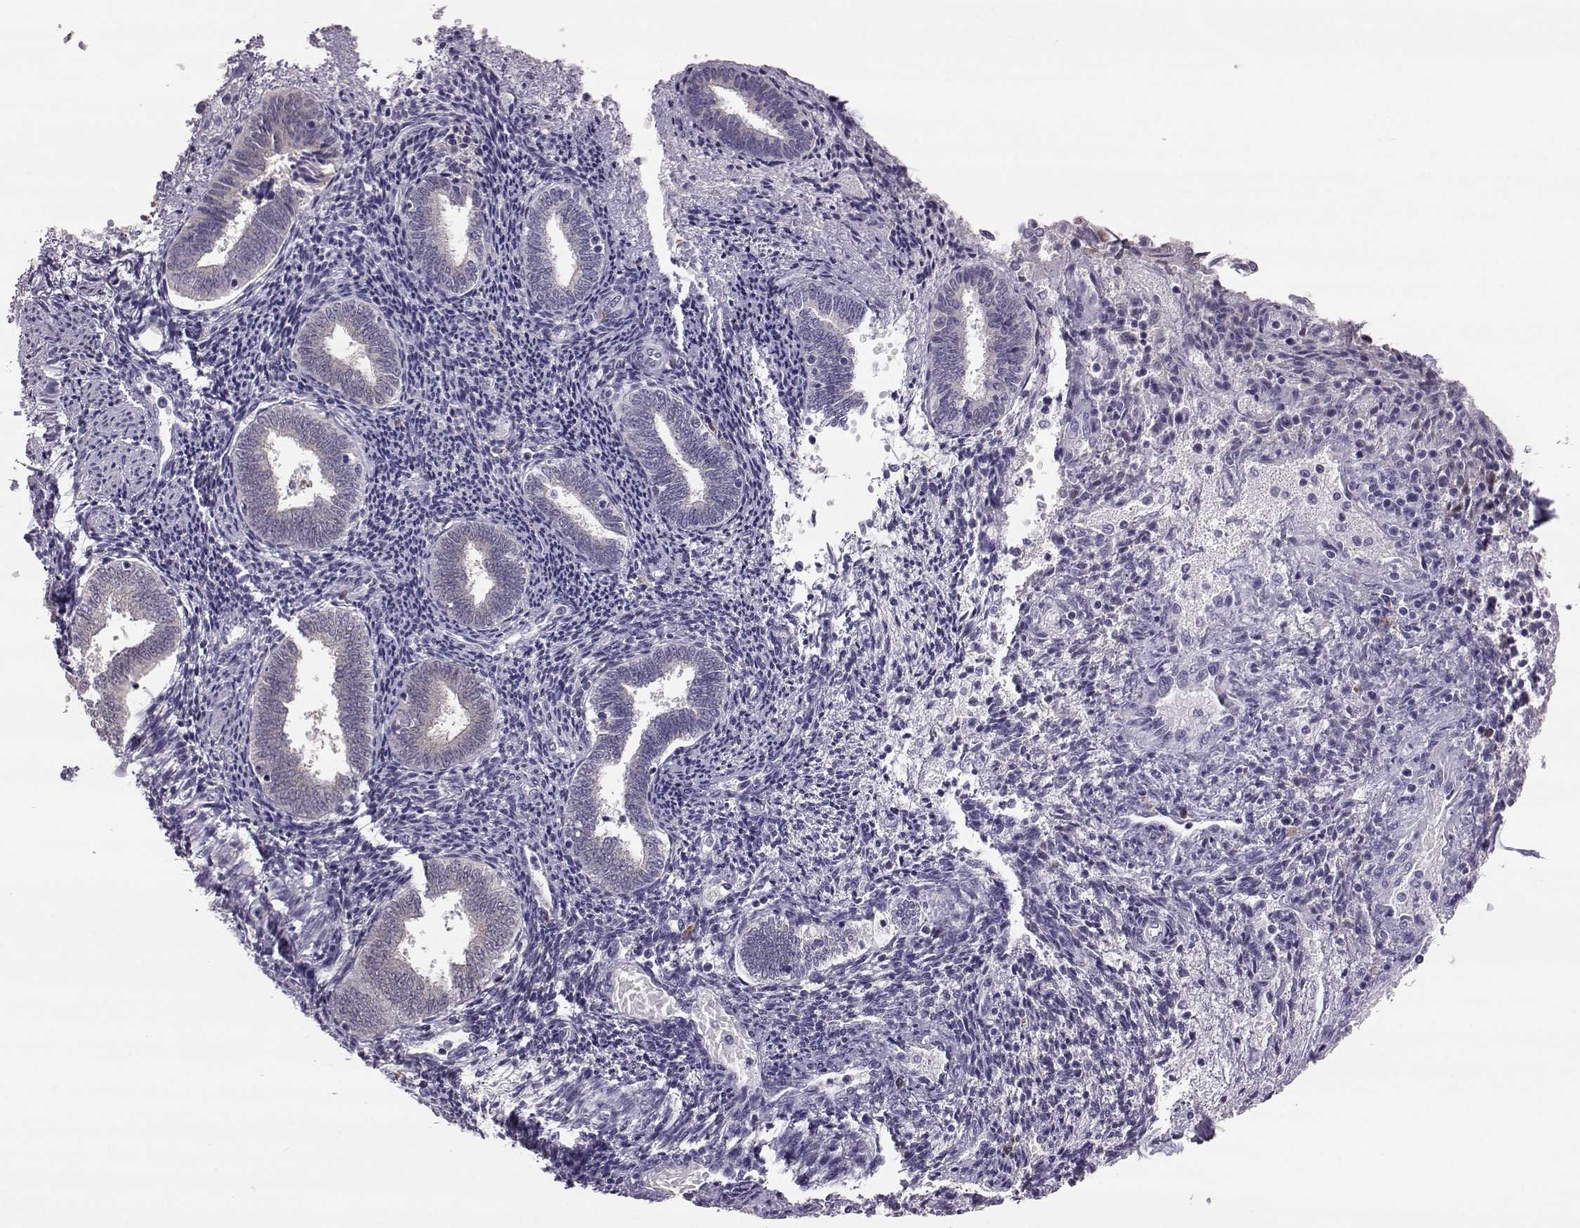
{"staining": {"intensity": "negative", "quantity": "none", "location": "none"}, "tissue": "endometrium", "cell_type": "Cells in endometrial stroma", "image_type": "normal", "snomed": [{"axis": "morphology", "description": "Normal tissue, NOS"}, {"axis": "topography", "description": "Endometrium"}], "caption": "An immunohistochemistry (IHC) micrograph of normal endometrium is shown. There is no staining in cells in endometrial stroma of endometrium.", "gene": "ADGRG5", "patient": {"sex": "female", "age": 42}}